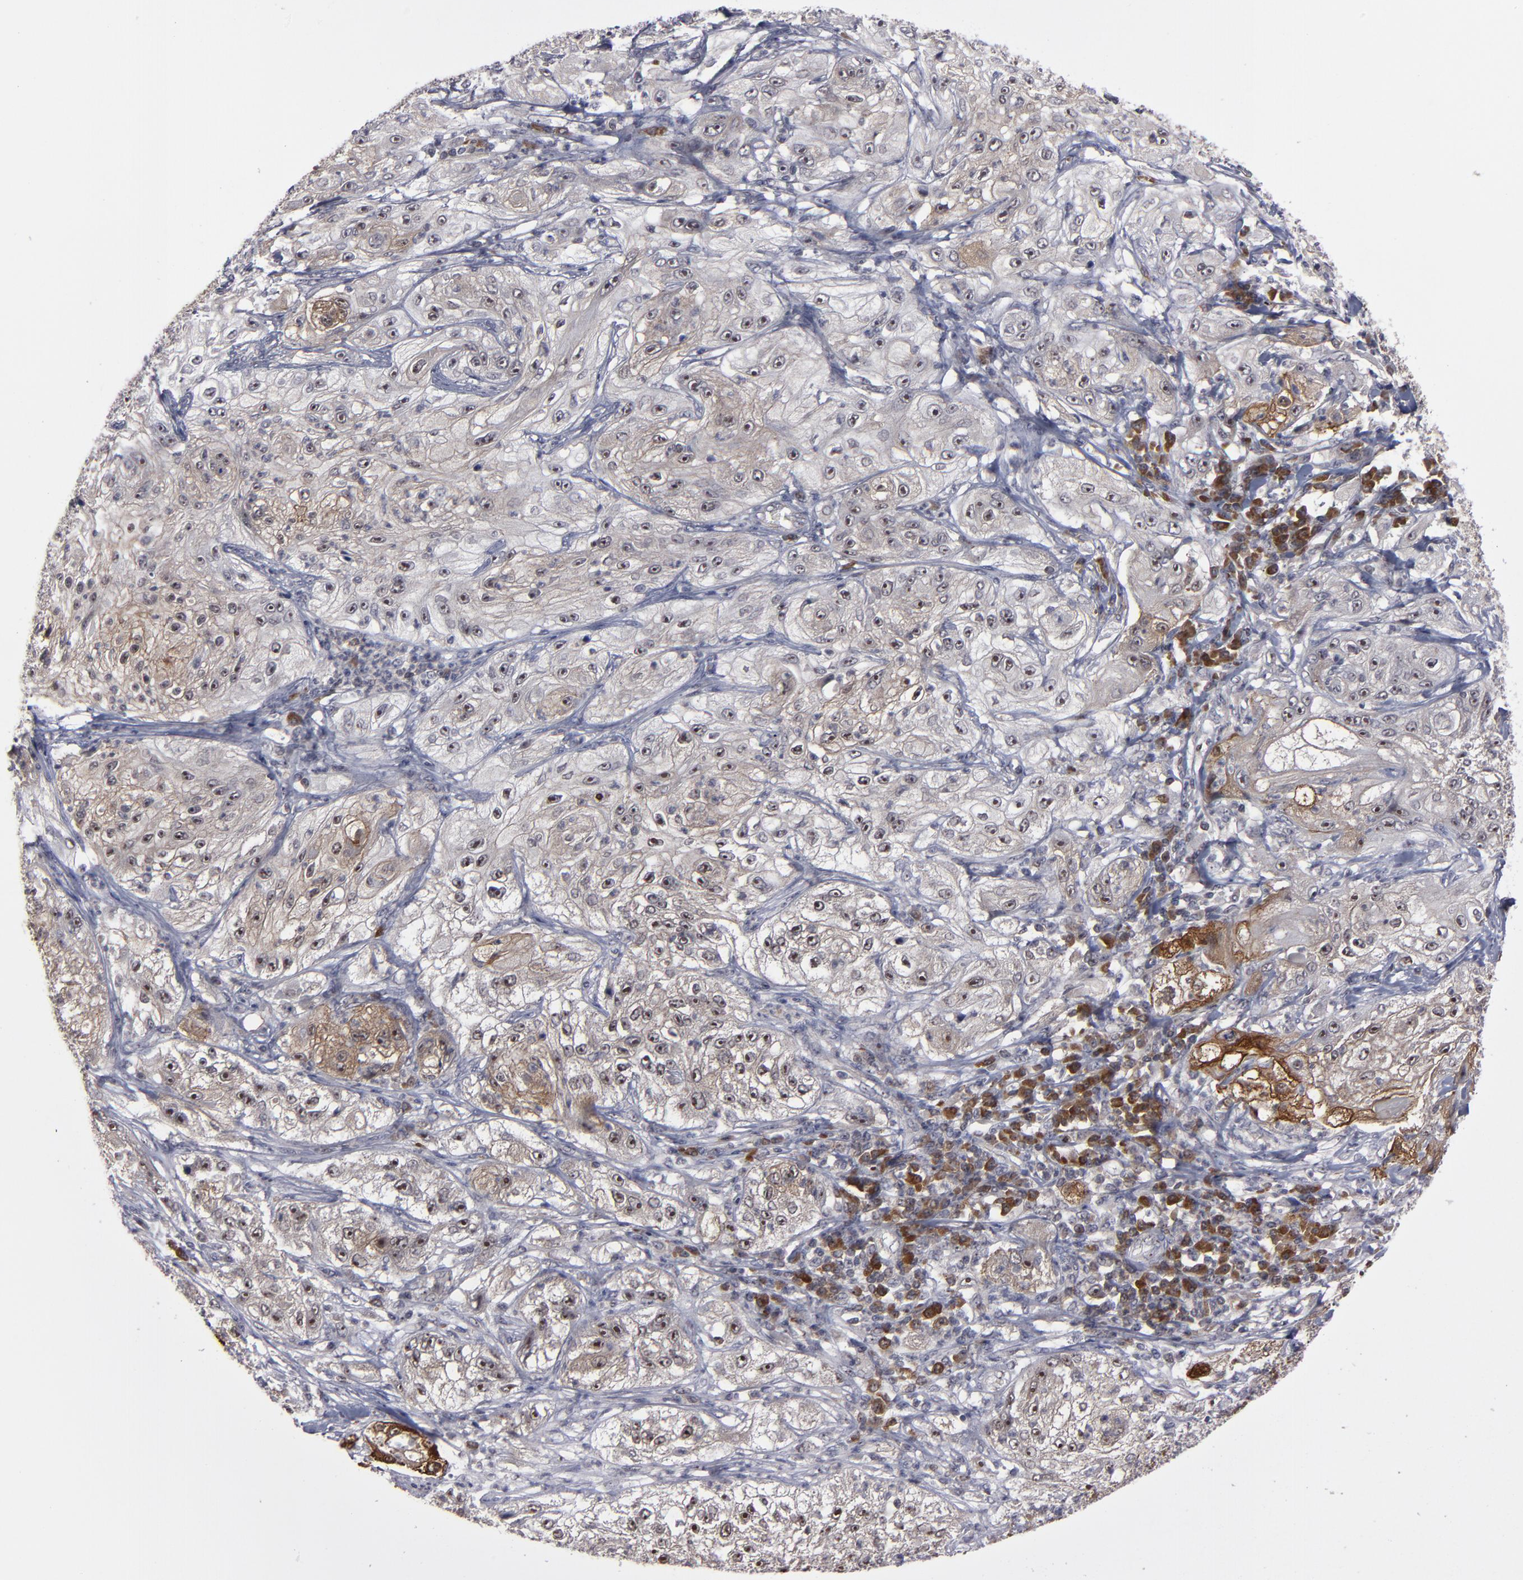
{"staining": {"intensity": "moderate", "quantity": "<25%", "location": "cytoplasmic/membranous"}, "tissue": "lung cancer", "cell_type": "Tumor cells", "image_type": "cancer", "snomed": [{"axis": "morphology", "description": "Inflammation, NOS"}, {"axis": "morphology", "description": "Squamous cell carcinoma, NOS"}, {"axis": "topography", "description": "Lymph node"}, {"axis": "topography", "description": "Soft tissue"}, {"axis": "topography", "description": "Lung"}], "caption": "Immunohistochemical staining of human lung cancer (squamous cell carcinoma) reveals low levels of moderate cytoplasmic/membranous staining in approximately <25% of tumor cells.", "gene": "GLCCI1", "patient": {"sex": "male", "age": 66}}